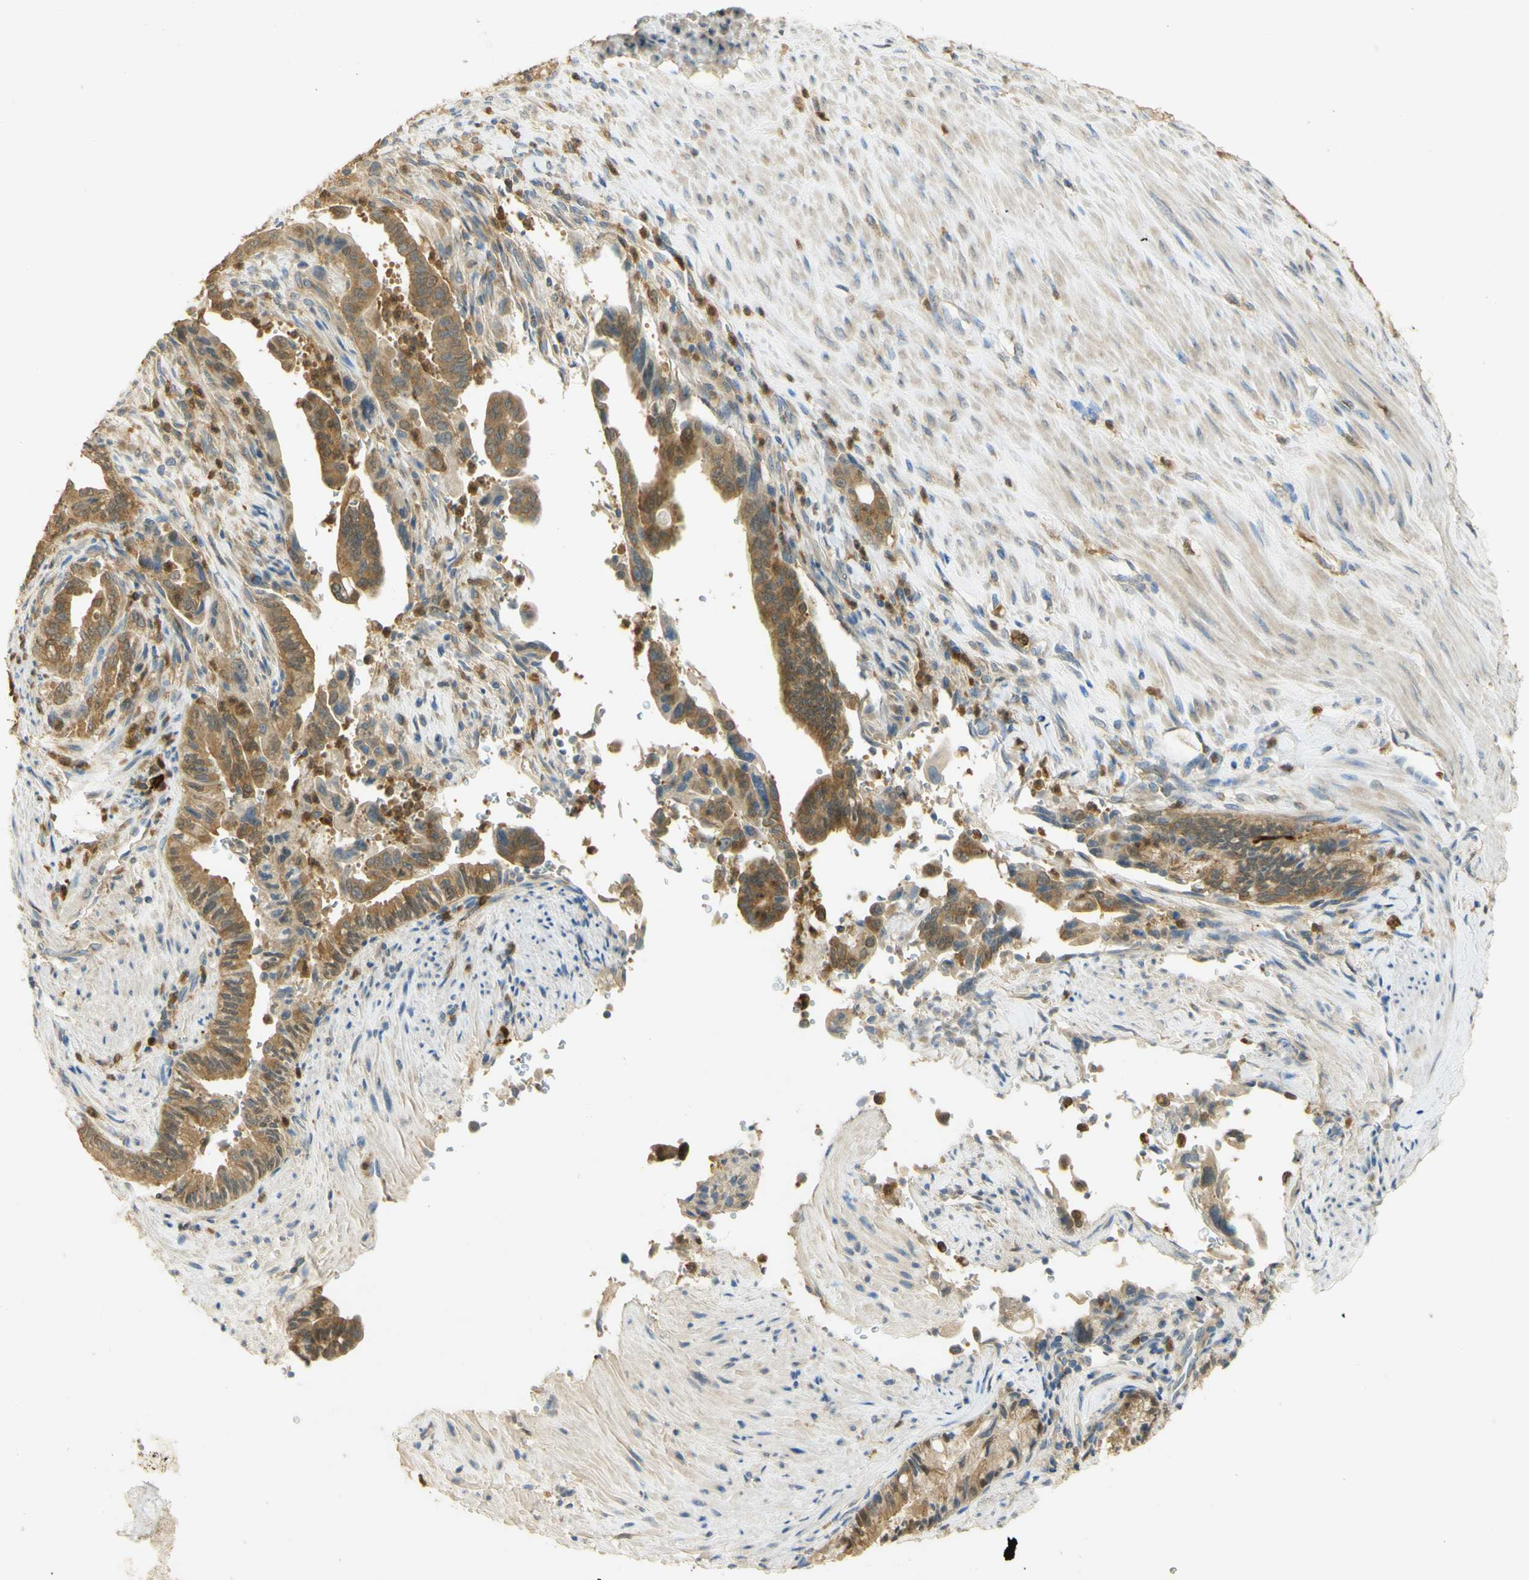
{"staining": {"intensity": "moderate", "quantity": ">75%", "location": "cytoplasmic/membranous"}, "tissue": "pancreatic cancer", "cell_type": "Tumor cells", "image_type": "cancer", "snomed": [{"axis": "morphology", "description": "Adenocarcinoma, NOS"}, {"axis": "topography", "description": "Pancreas"}], "caption": "Immunohistochemical staining of human pancreatic adenocarcinoma exhibits moderate cytoplasmic/membranous protein positivity in approximately >75% of tumor cells. The protein of interest is shown in brown color, while the nuclei are stained blue.", "gene": "PAK1", "patient": {"sex": "male", "age": 70}}